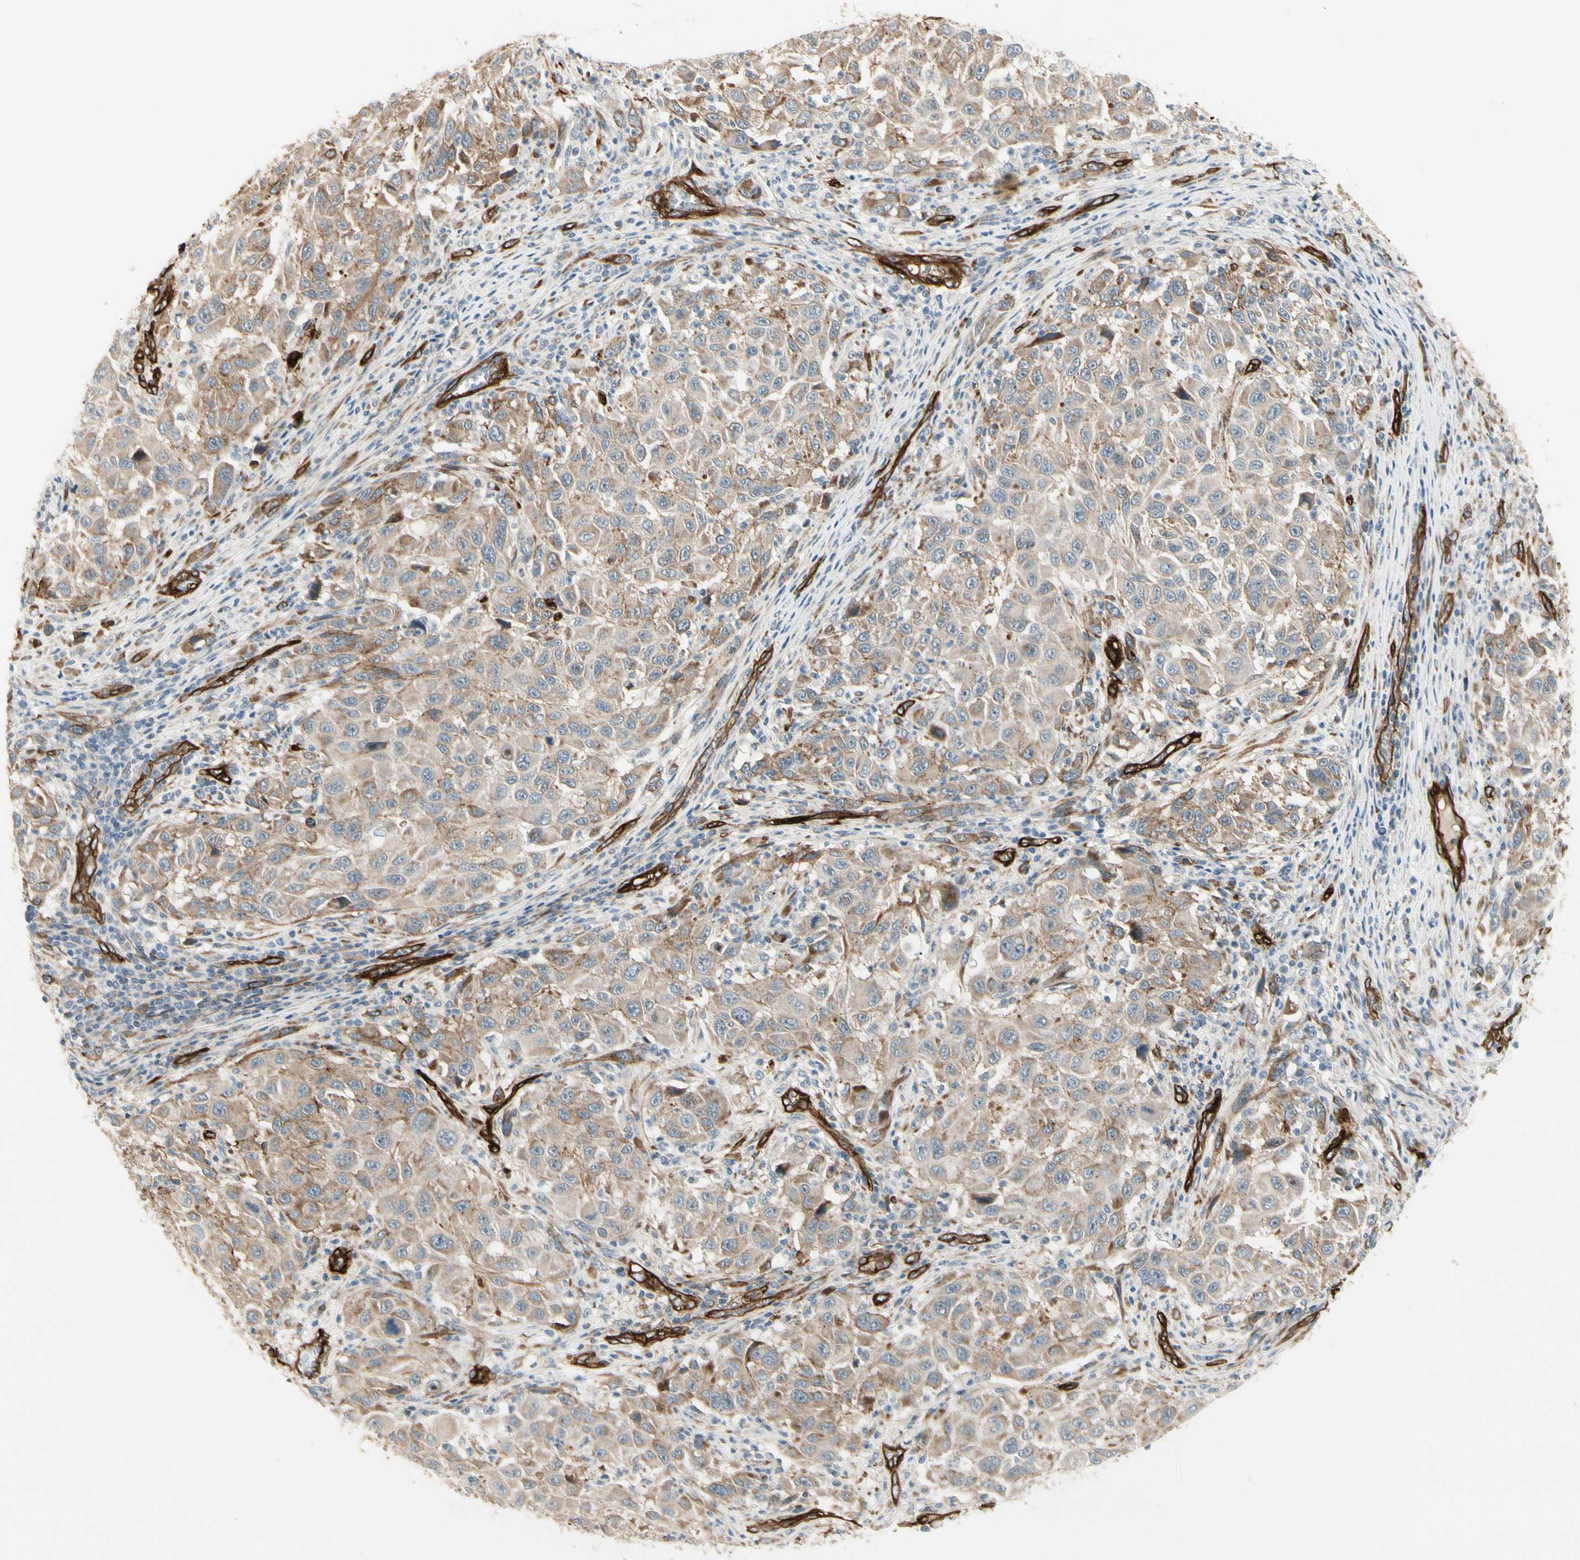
{"staining": {"intensity": "weak", "quantity": ">75%", "location": "cytoplasmic/membranous"}, "tissue": "melanoma", "cell_type": "Tumor cells", "image_type": "cancer", "snomed": [{"axis": "morphology", "description": "Malignant melanoma, Metastatic site"}, {"axis": "topography", "description": "Lymph node"}], "caption": "Malignant melanoma (metastatic site) stained with a brown dye exhibits weak cytoplasmic/membranous positive expression in approximately >75% of tumor cells.", "gene": "MCAM", "patient": {"sex": "male", "age": 61}}